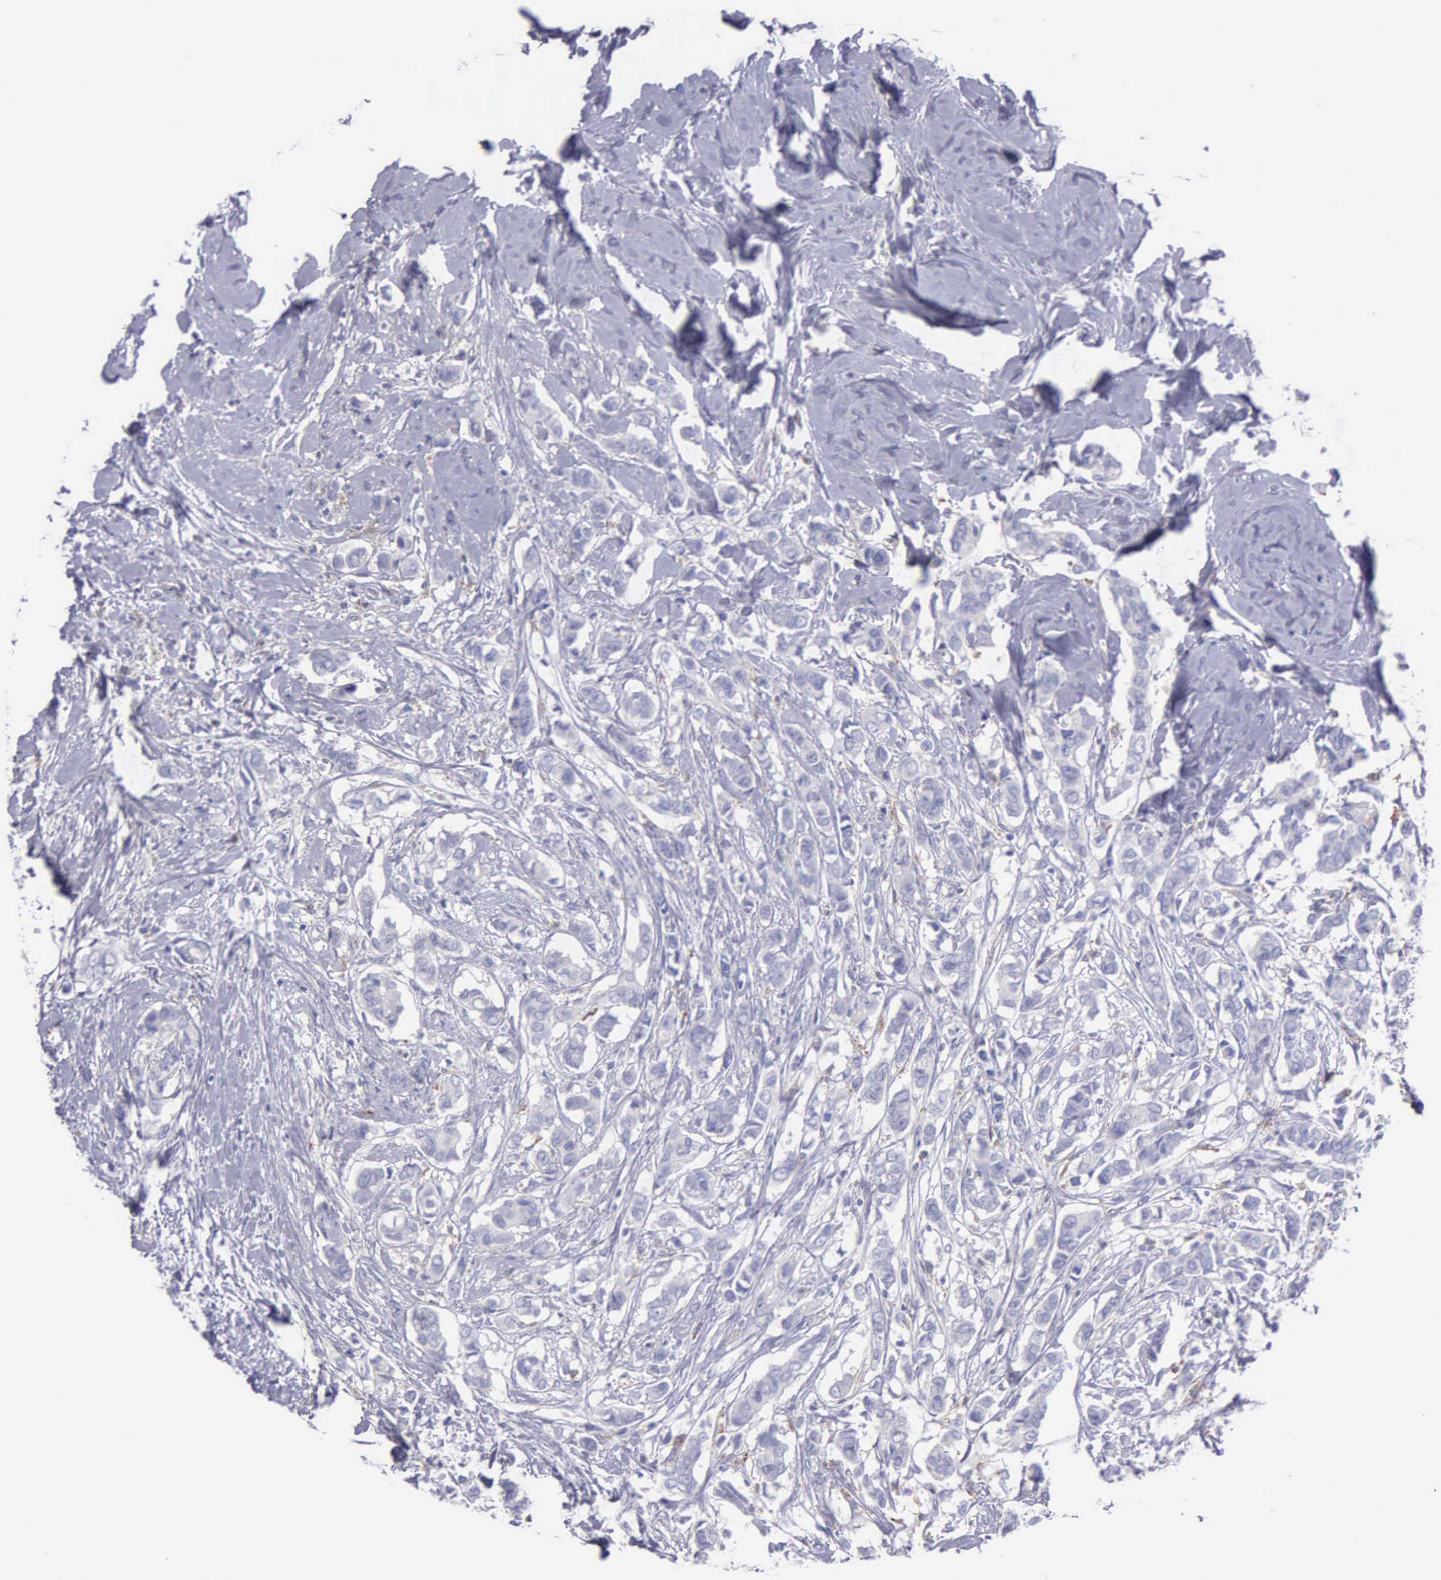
{"staining": {"intensity": "weak", "quantity": "<25%", "location": "cytoplasmic/membranous"}, "tissue": "breast cancer", "cell_type": "Tumor cells", "image_type": "cancer", "snomed": [{"axis": "morphology", "description": "Duct carcinoma"}, {"axis": "topography", "description": "Breast"}], "caption": "IHC histopathology image of human breast intraductal carcinoma stained for a protein (brown), which exhibits no staining in tumor cells.", "gene": "TYRP1", "patient": {"sex": "female", "age": 84}}